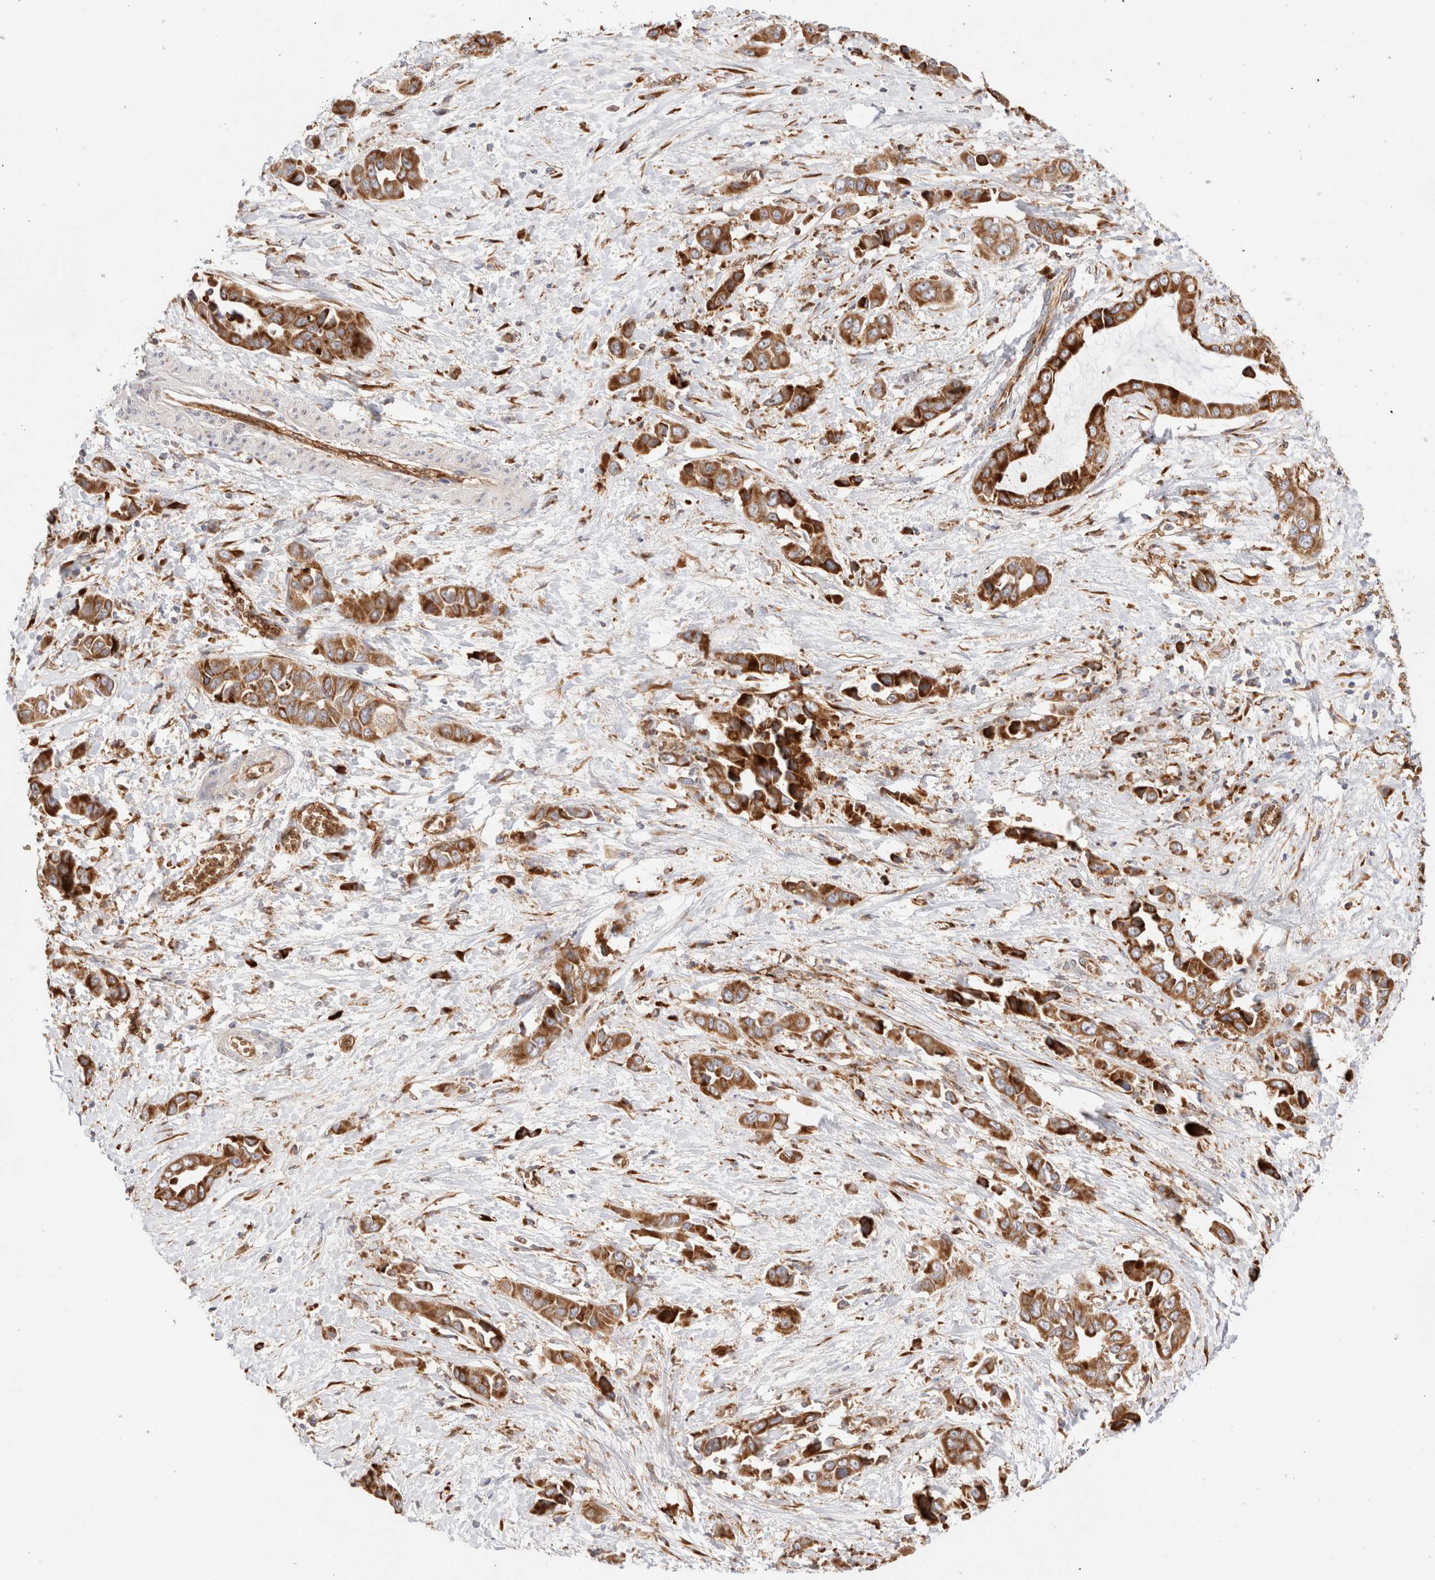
{"staining": {"intensity": "moderate", "quantity": ">75%", "location": "cytoplasmic/membranous"}, "tissue": "liver cancer", "cell_type": "Tumor cells", "image_type": "cancer", "snomed": [{"axis": "morphology", "description": "Cholangiocarcinoma"}, {"axis": "topography", "description": "Liver"}], "caption": "DAB (3,3'-diaminobenzidine) immunohistochemical staining of cholangiocarcinoma (liver) displays moderate cytoplasmic/membranous protein expression in approximately >75% of tumor cells.", "gene": "UTS2B", "patient": {"sex": "female", "age": 52}}